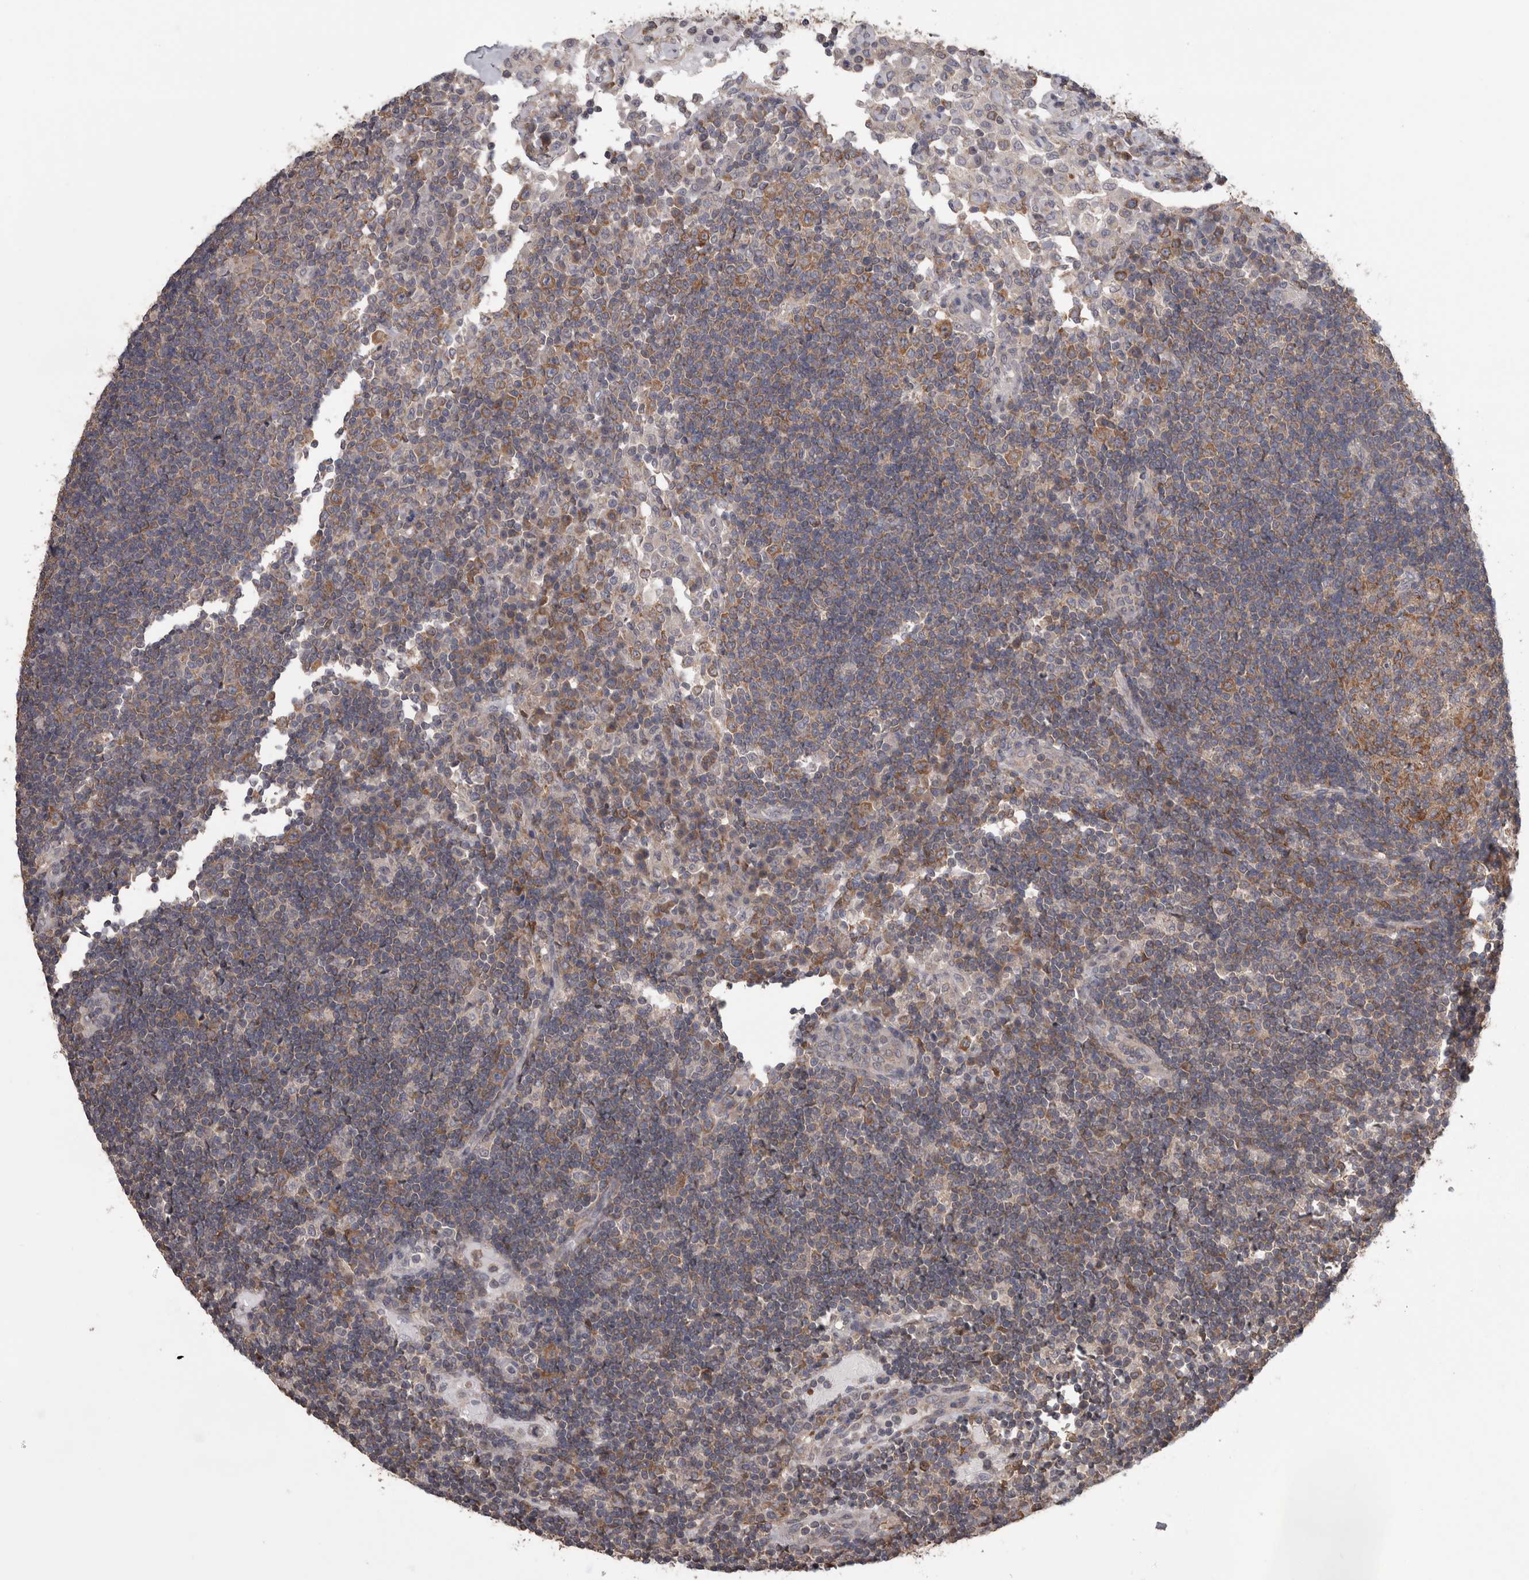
{"staining": {"intensity": "moderate", "quantity": "25%-75%", "location": "cytoplasmic/membranous"}, "tissue": "lymph node", "cell_type": "Germinal center cells", "image_type": "normal", "snomed": [{"axis": "morphology", "description": "Normal tissue, NOS"}, {"axis": "topography", "description": "Lymph node"}], "caption": "Germinal center cells exhibit medium levels of moderate cytoplasmic/membranous positivity in approximately 25%-75% of cells in normal human lymph node.", "gene": "DDX6", "patient": {"sex": "female", "age": 53}}